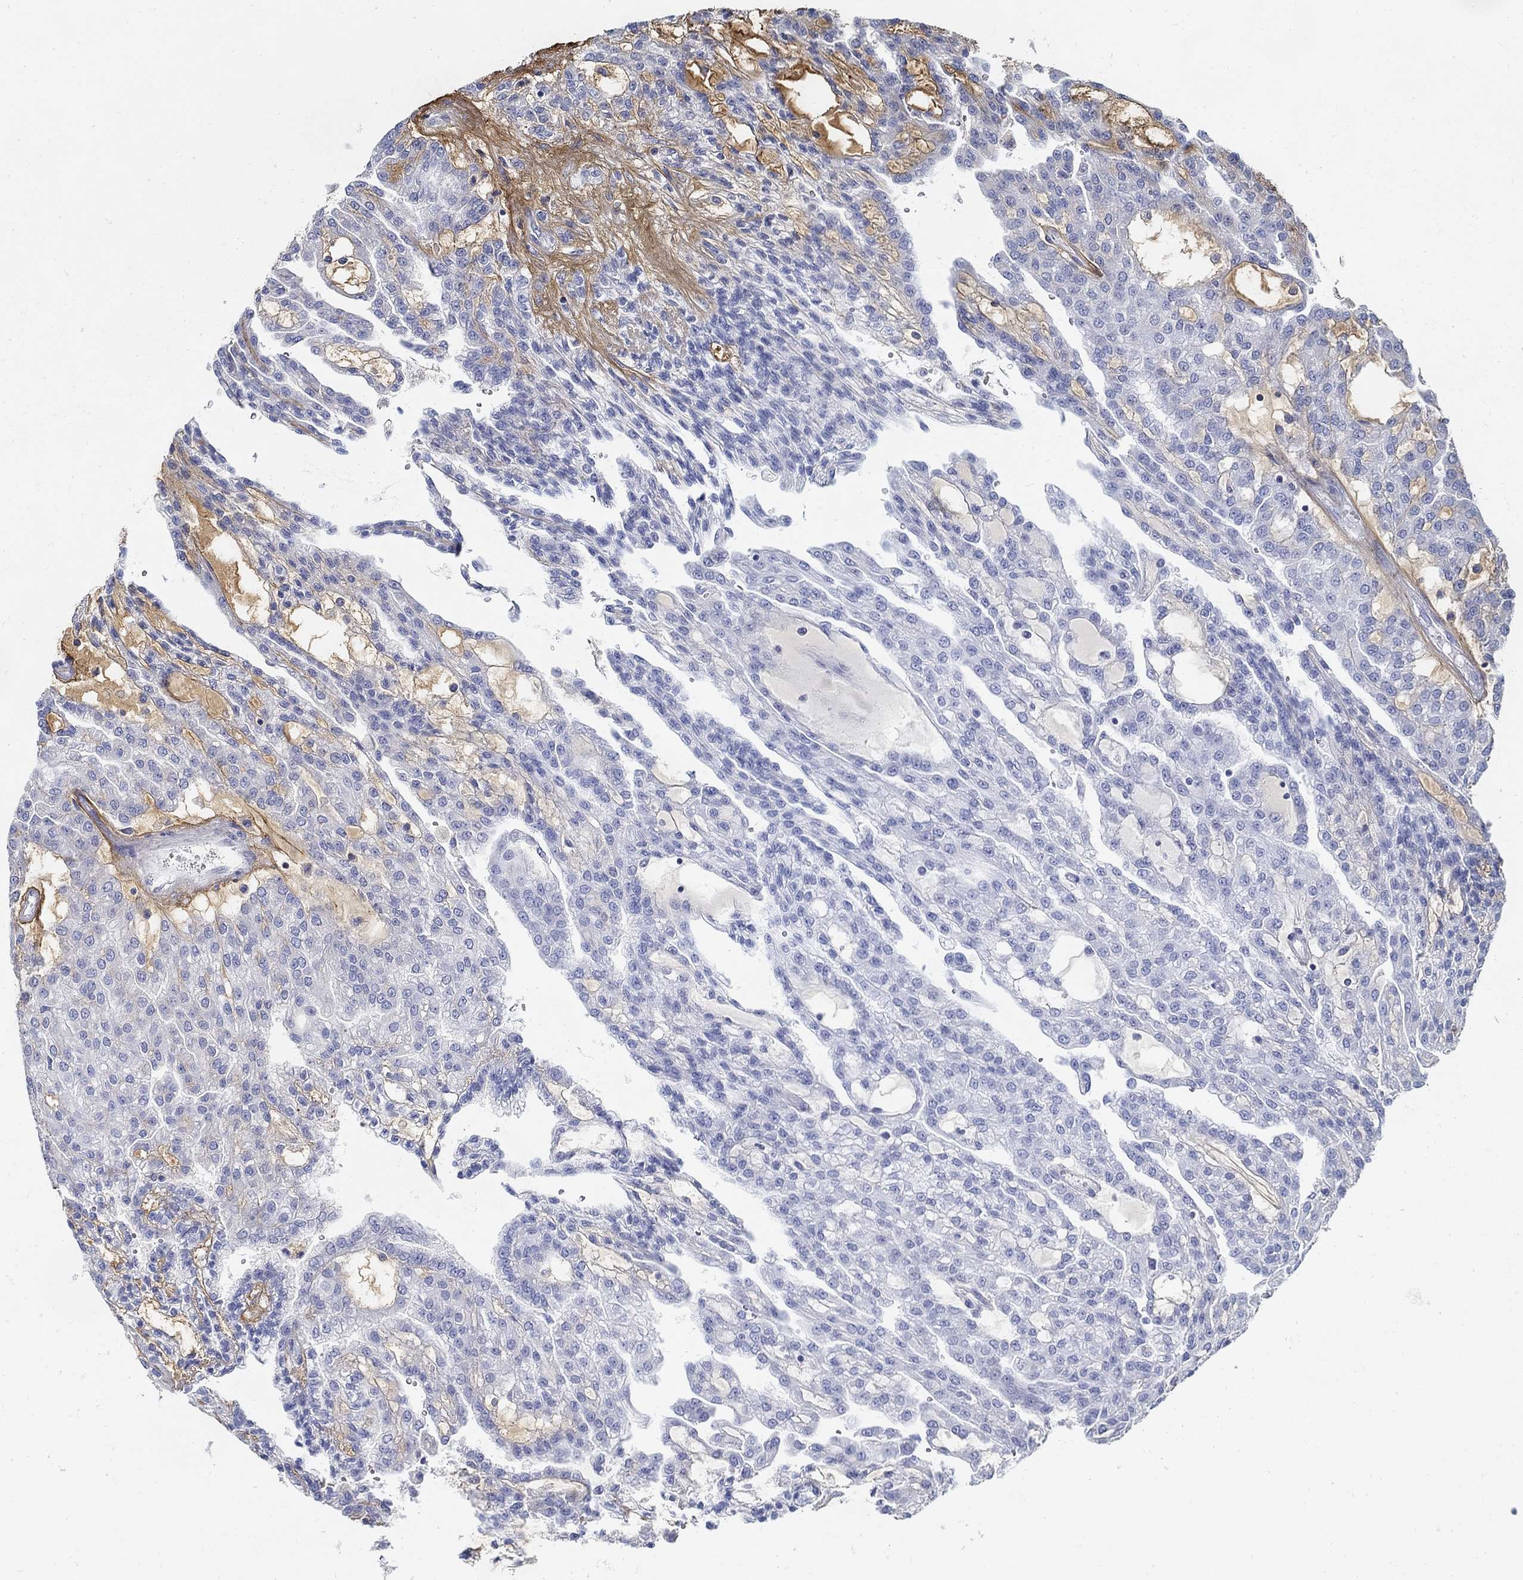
{"staining": {"intensity": "negative", "quantity": "none", "location": "none"}, "tissue": "renal cancer", "cell_type": "Tumor cells", "image_type": "cancer", "snomed": [{"axis": "morphology", "description": "Adenocarcinoma, NOS"}, {"axis": "topography", "description": "Kidney"}], "caption": "Human adenocarcinoma (renal) stained for a protein using immunohistochemistry reveals no staining in tumor cells.", "gene": "TGFBI", "patient": {"sex": "male", "age": 63}}